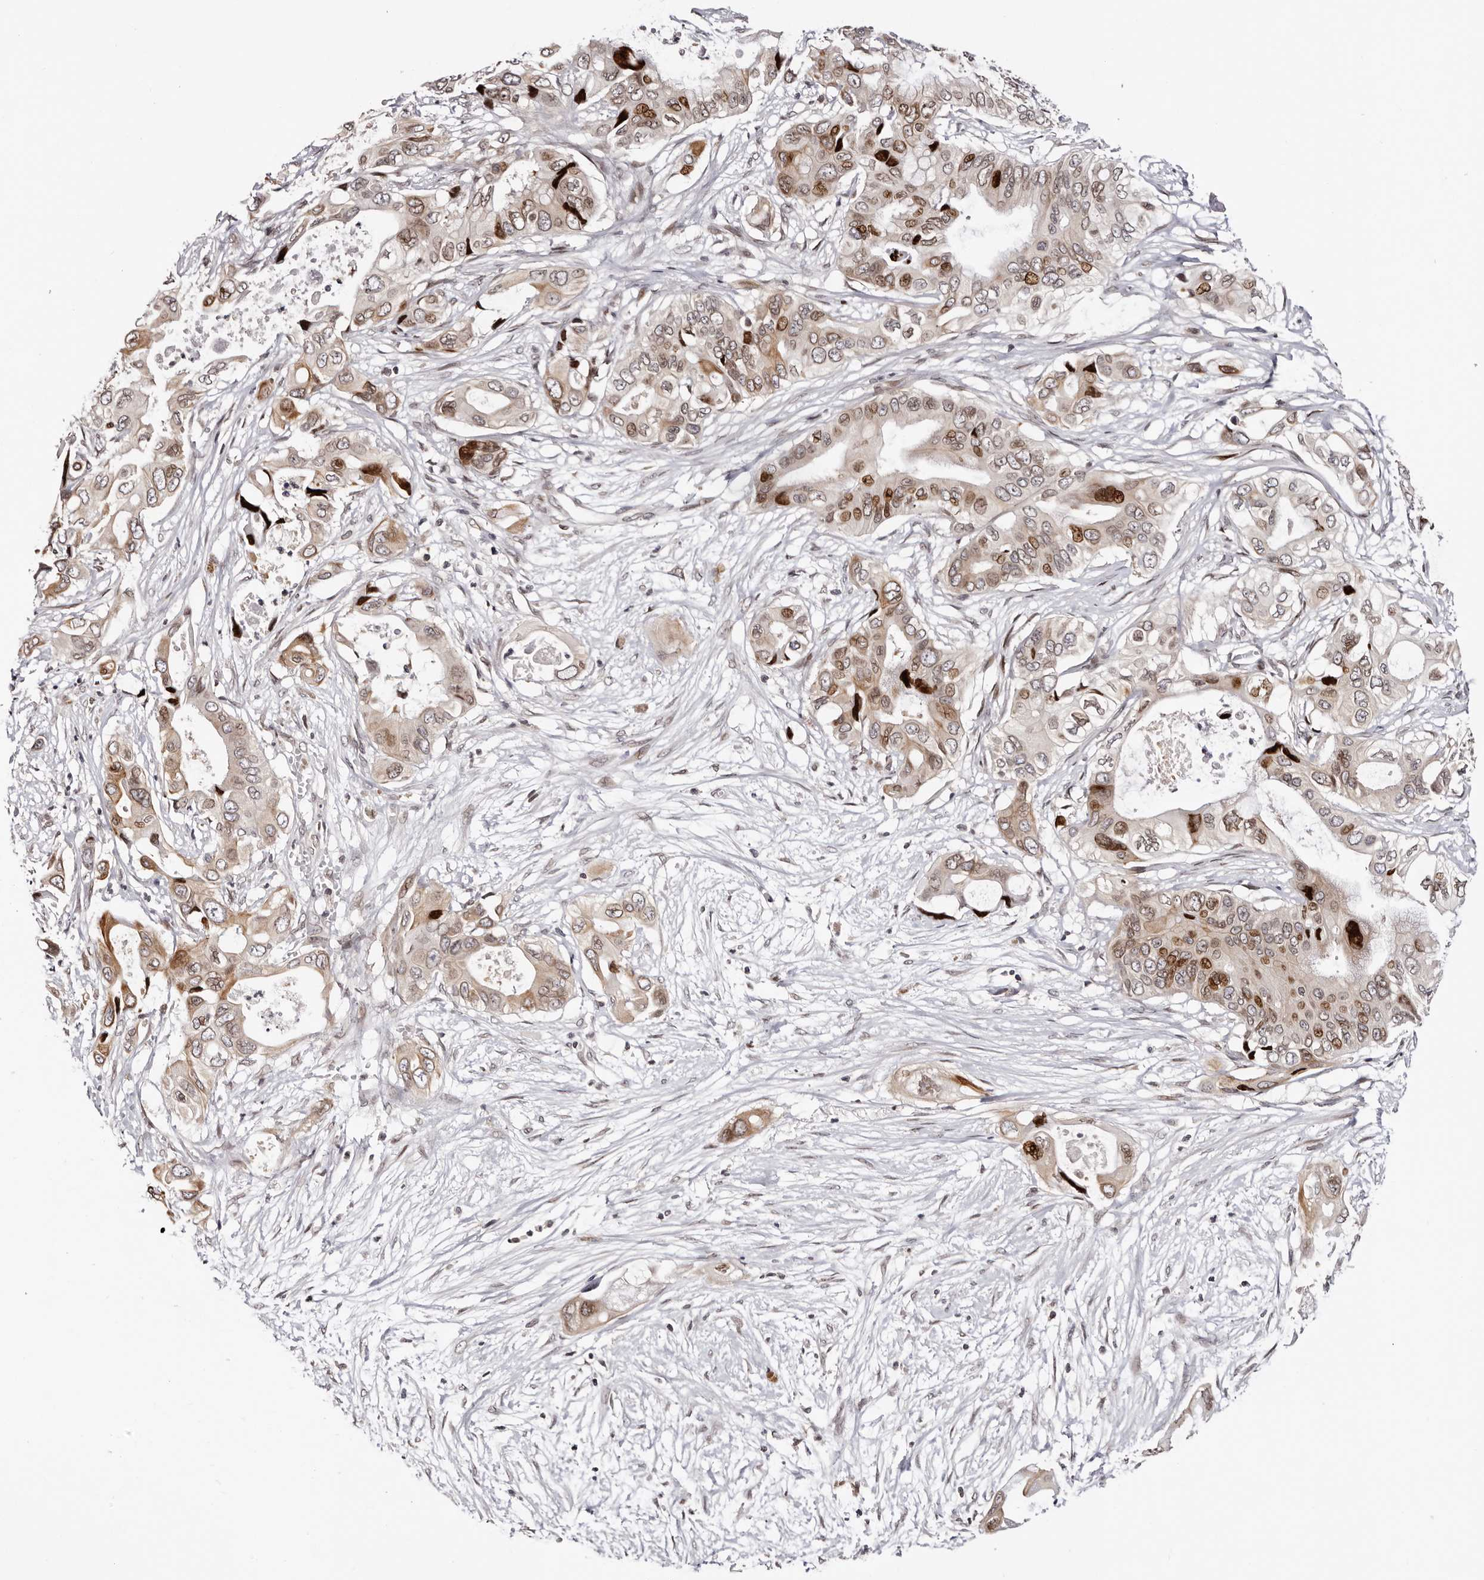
{"staining": {"intensity": "moderate", "quantity": ">75%", "location": "cytoplasmic/membranous,nuclear"}, "tissue": "pancreatic cancer", "cell_type": "Tumor cells", "image_type": "cancer", "snomed": [{"axis": "morphology", "description": "Adenocarcinoma, NOS"}, {"axis": "topography", "description": "Pancreas"}], "caption": "Immunohistochemistry (IHC) micrograph of neoplastic tissue: human adenocarcinoma (pancreatic) stained using immunohistochemistry exhibits medium levels of moderate protein expression localized specifically in the cytoplasmic/membranous and nuclear of tumor cells, appearing as a cytoplasmic/membranous and nuclear brown color.", "gene": "NUP153", "patient": {"sex": "male", "age": 66}}